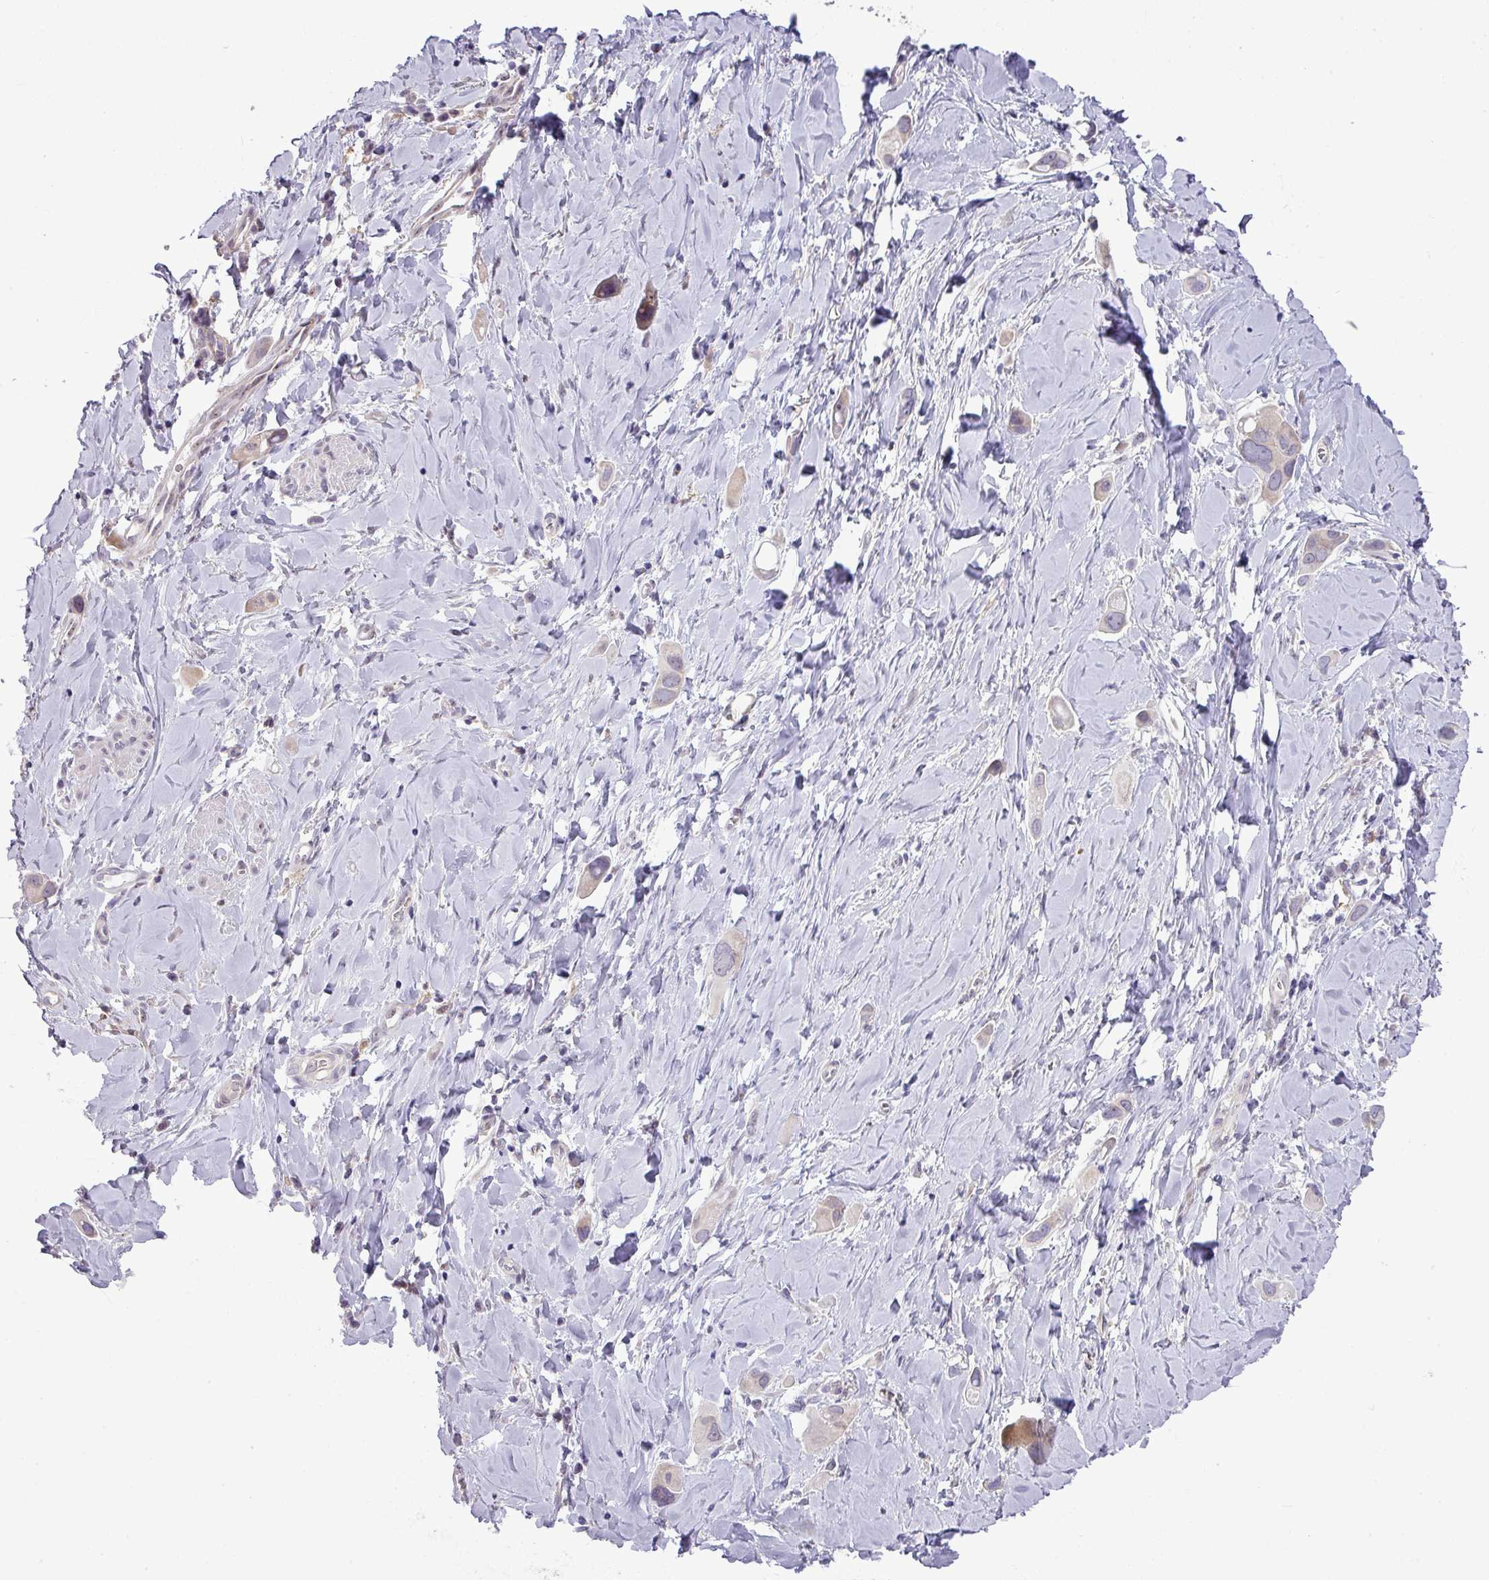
{"staining": {"intensity": "negative", "quantity": "none", "location": "none"}, "tissue": "lung cancer", "cell_type": "Tumor cells", "image_type": "cancer", "snomed": [{"axis": "morphology", "description": "Adenocarcinoma, NOS"}, {"axis": "topography", "description": "Lung"}], "caption": "Lung cancer (adenocarcinoma) was stained to show a protein in brown. There is no significant positivity in tumor cells. (Brightfield microscopy of DAB (3,3'-diaminobenzidine) immunohistochemistry at high magnification).", "gene": "MAK16", "patient": {"sex": "male", "age": 76}}